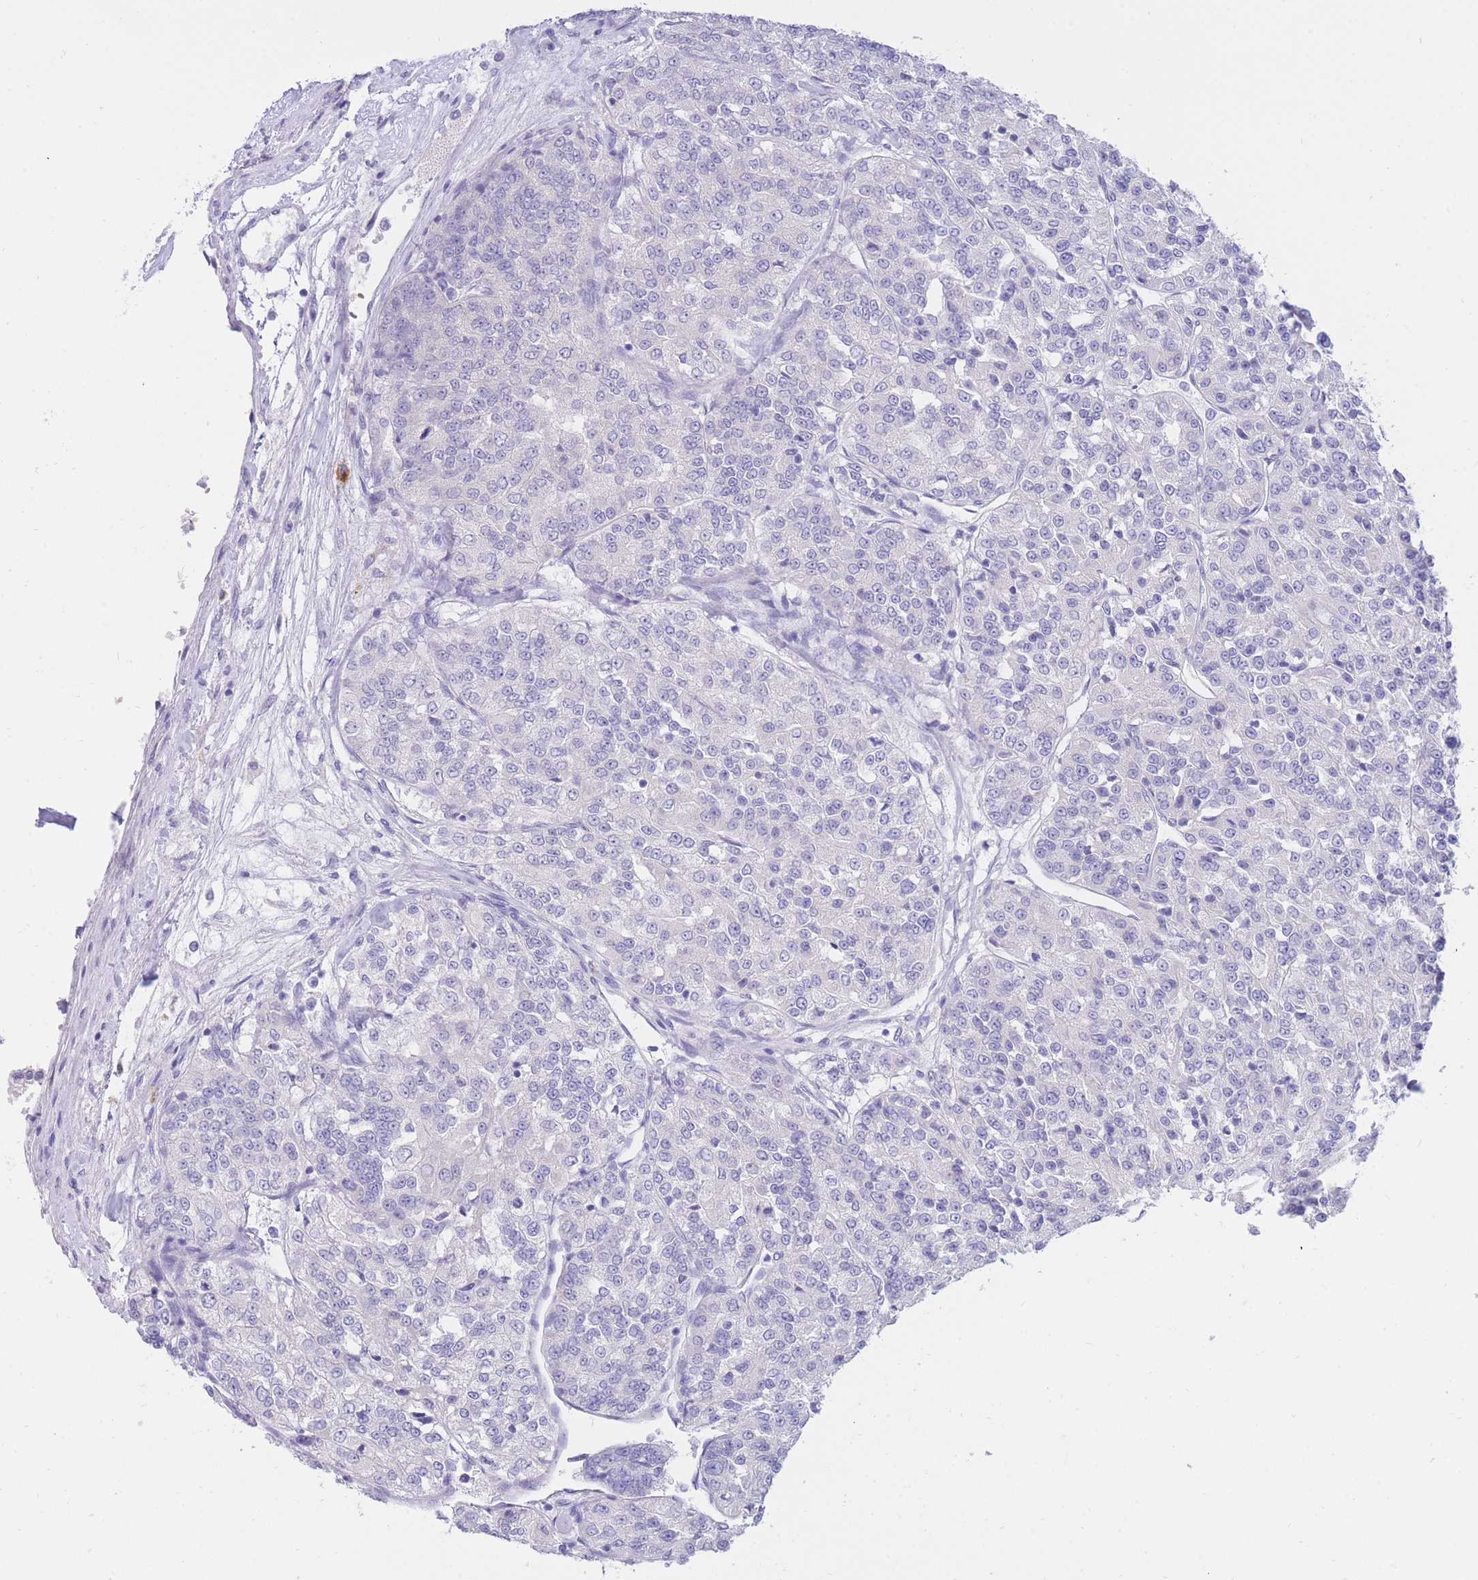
{"staining": {"intensity": "negative", "quantity": "none", "location": "none"}, "tissue": "renal cancer", "cell_type": "Tumor cells", "image_type": "cancer", "snomed": [{"axis": "morphology", "description": "Adenocarcinoma, NOS"}, {"axis": "topography", "description": "Kidney"}], "caption": "Immunohistochemistry image of adenocarcinoma (renal) stained for a protein (brown), which reveals no positivity in tumor cells.", "gene": "SSUH2", "patient": {"sex": "female", "age": 63}}